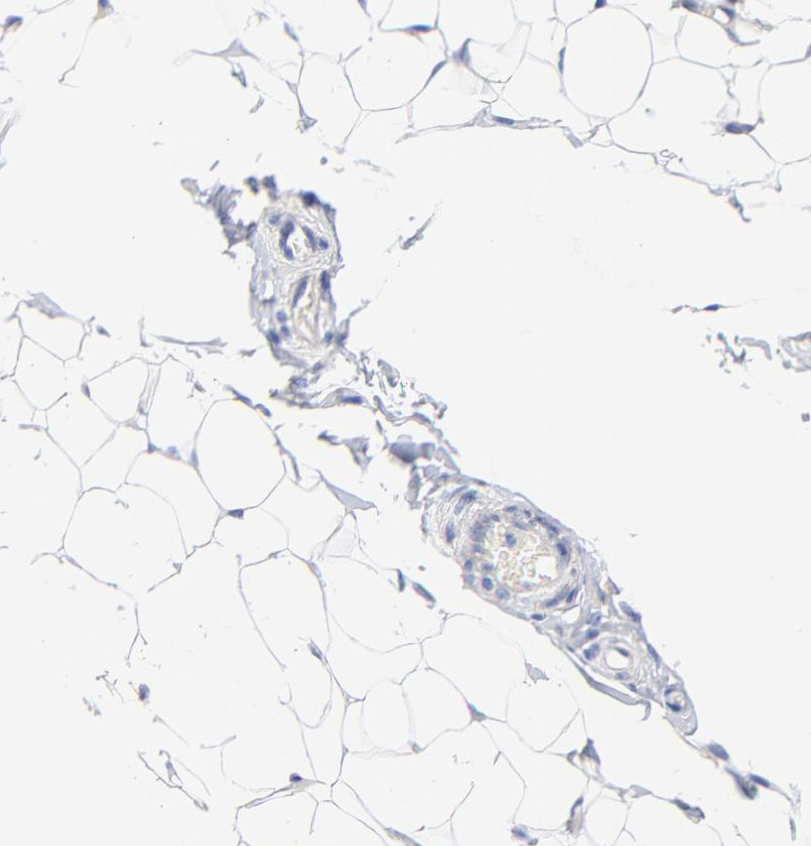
{"staining": {"intensity": "negative", "quantity": "none", "location": "none"}, "tissue": "adipose tissue", "cell_type": "Adipocytes", "image_type": "normal", "snomed": [{"axis": "morphology", "description": "Normal tissue, NOS"}, {"axis": "topography", "description": "Soft tissue"}], "caption": "Immunohistochemistry (IHC) of normal adipose tissue demonstrates no expression in adipocytes.", "gene": "FBXO10", "patient": {"sex": "male", "age": 26}}